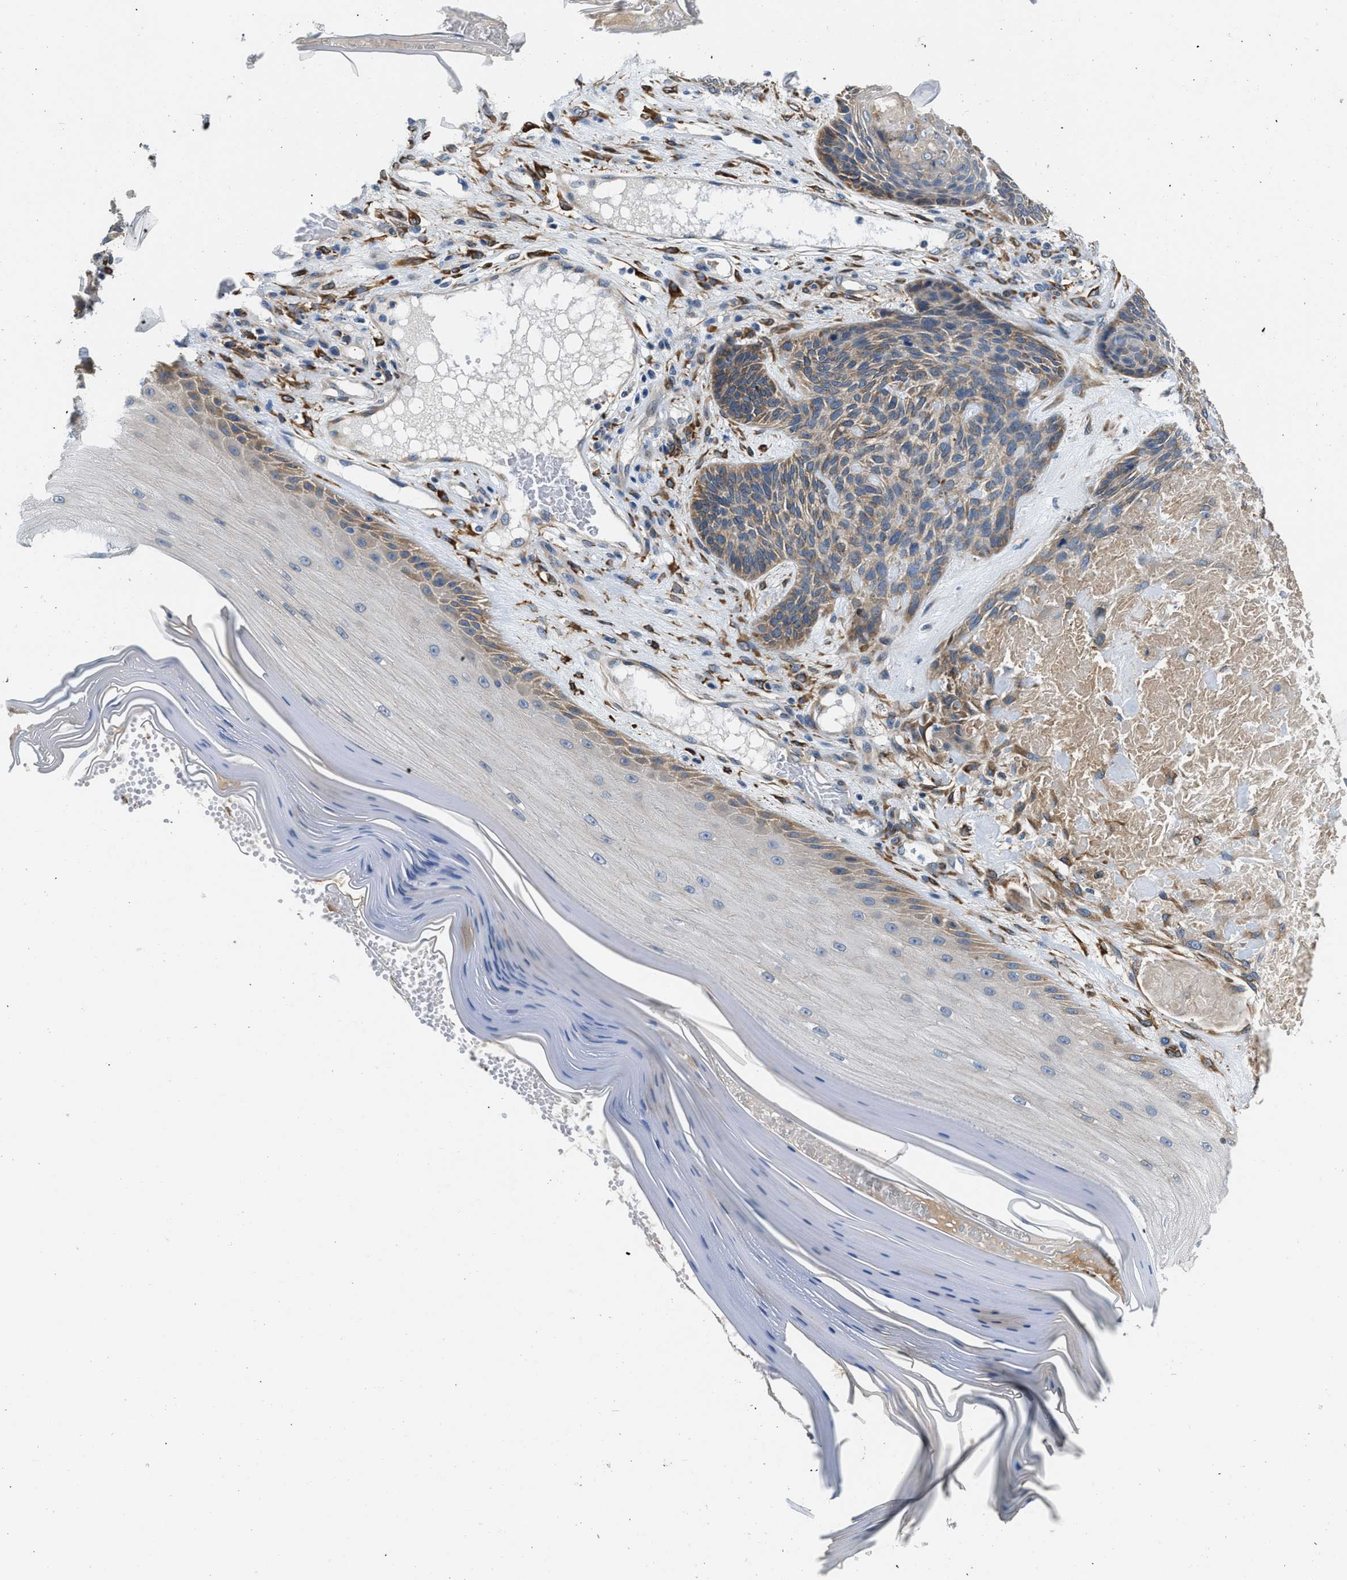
{"staining": {"intensity": "moderate", "quantity": ">75%", "location": "cytoplasmic/membranous"}, "tissue": "skin cancer", "cell_type": "Tumor cells", "image_type": "cancer", "snomed": [{"axis": "morphology", "description": "Basal cell carcinoma"}, {"axis": "topography", "description": "Skin"}], "caption": "DAB immunohistochemical staining of skin basal cell carcinoma demonstrates moderate cytoplasmic/membranous protein positivity in about >75% of tumor cells. (Stains: DAB (3,3'-diaminobenzidine) in brown, nuclei in blue, Microscopy: brightfield microscopy at high magnification).", "gene": "ARL6IP5", "patient": {"sex": "male", "age": 55}}